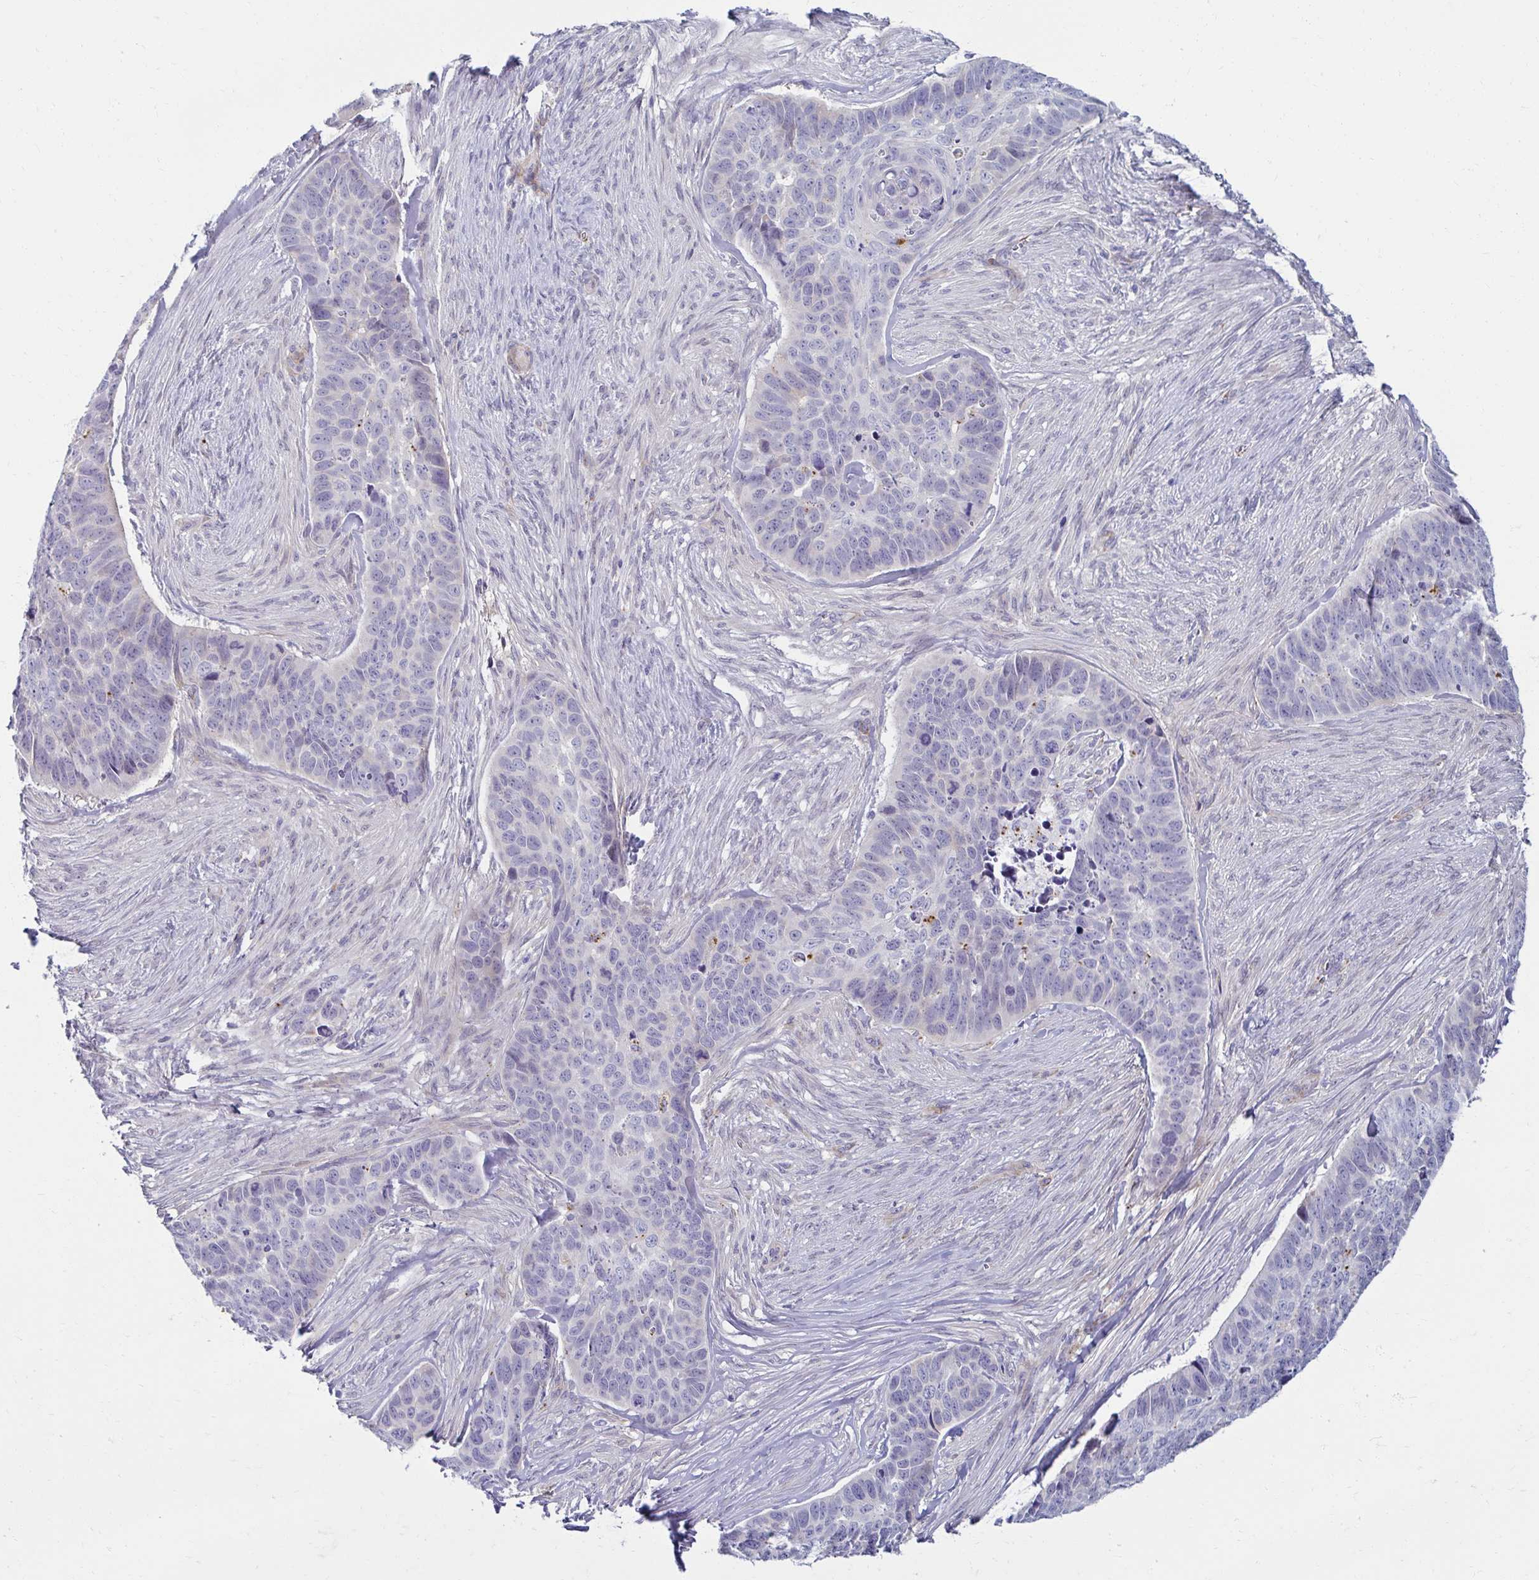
{"staining": {"intensity": "negative", "quantity": "none", "location": "none"}, "tissue": "skin cancer", "cell_type": "Tumor cells", "image_type": "cancer", "snomed": [{"axis": "morphology", "description": "Basal cell carcinoma"}, {"axis": "topography", "description": "Skin"}], "caption": "Human skin cancer stained for a protein using immunohistochemistry displays no positivity in tumor cells.", "gene": "ANKRD62", "patient": {"sex": "female", "age": 82}}